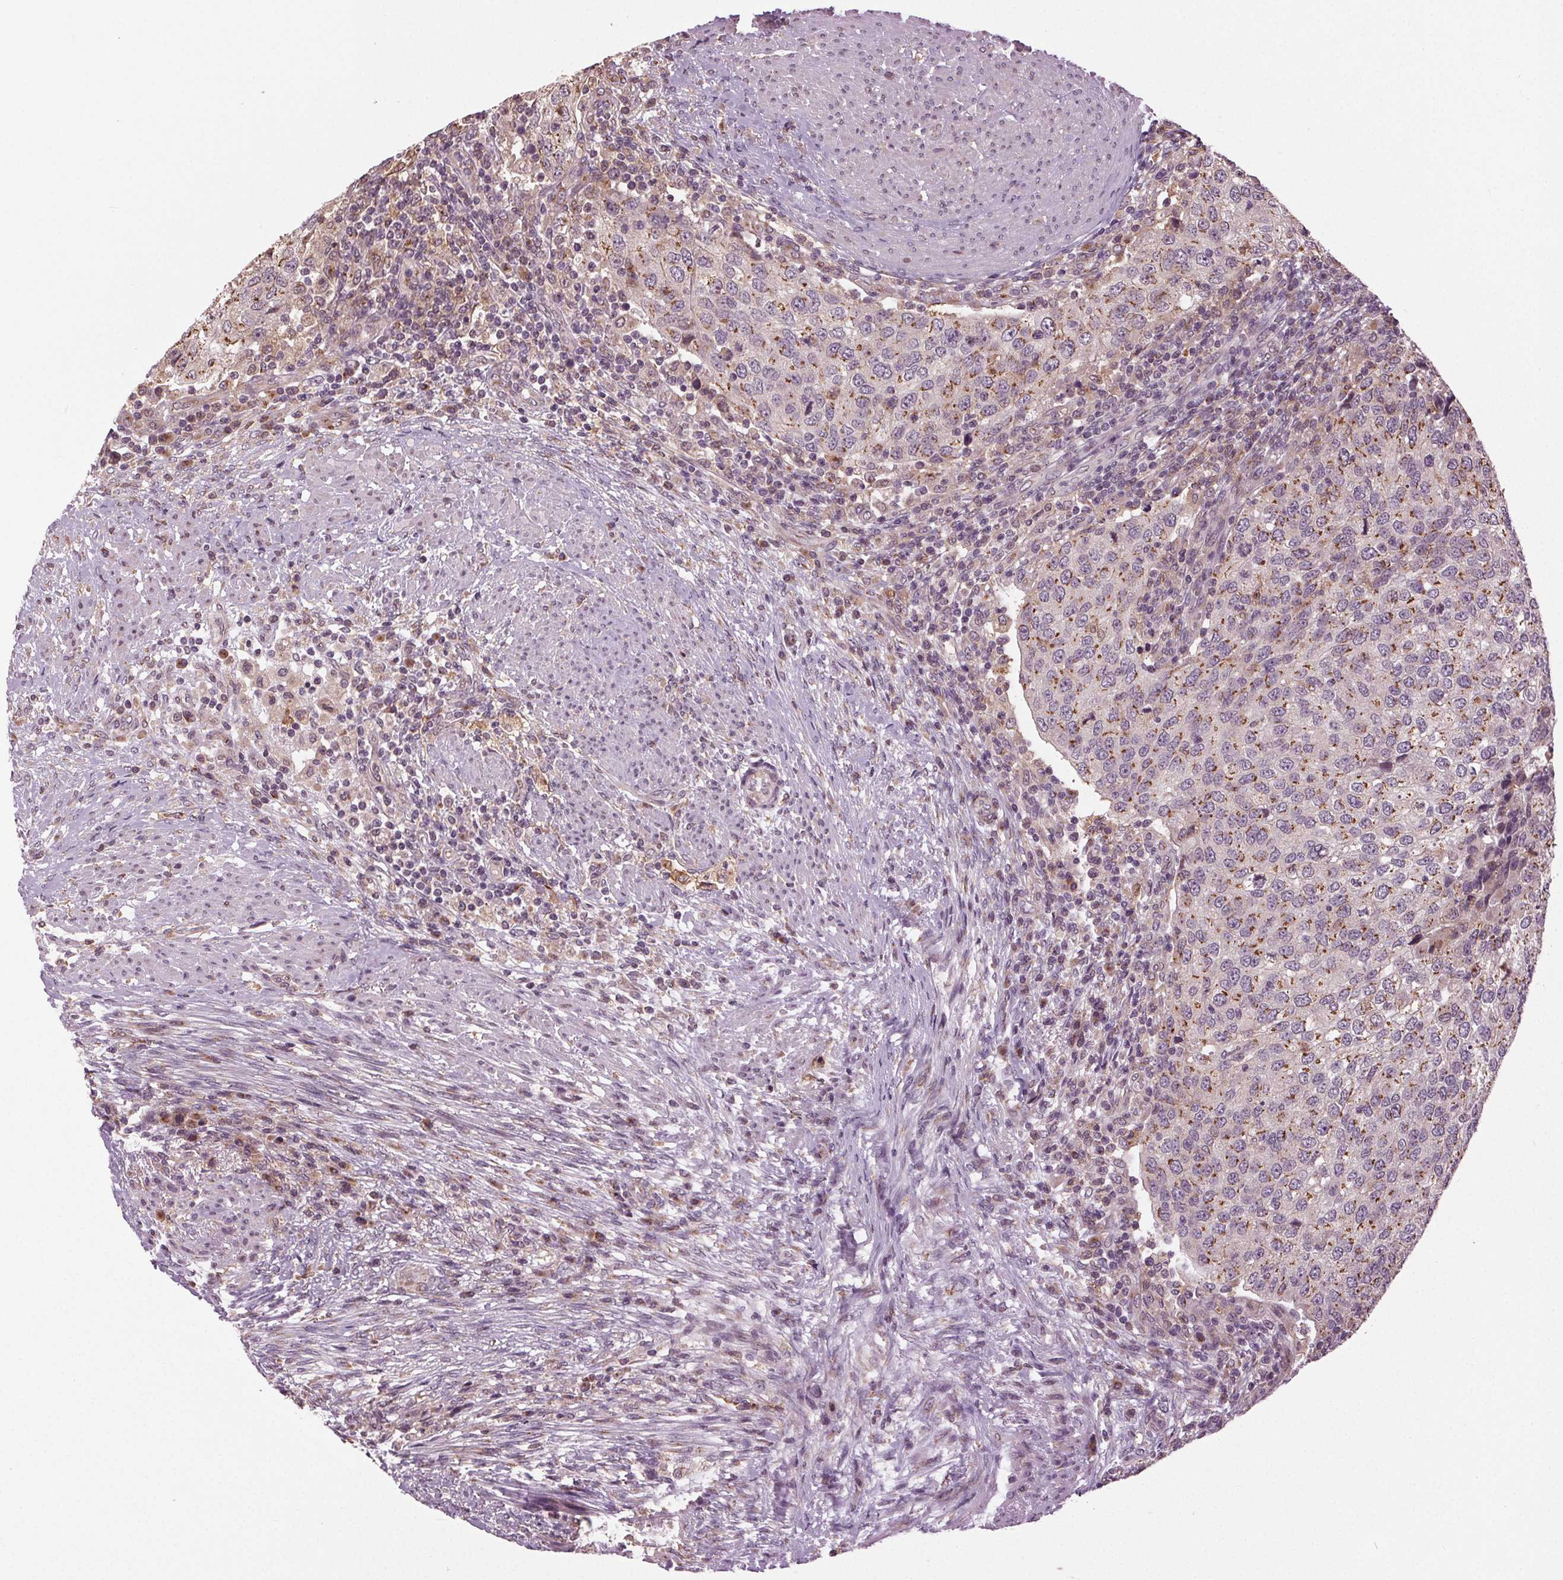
{"staining": {"intensity": "moderate", "quantity": "25%-75%", "location": "cytoplasmic/membranous"}, "tissue": "urothelial cancer", "cell_type": "Tumor cells", "image_type": "cancer", "snomed": [{"axis": "morphology", "description": "Urothelial carcinoma, High grade"}, {"axis": "topography", "description": "Urinary bladder"}], "caption": "Urothelial carcinoma (high-grade) was stained to show a protein in brown. There is medium levels of moderate cytoplasmic/membranous staining in about 25%-75% of tumor cells.", "gene": "BSDC1", "patient": {"sex": "female", "age": 78}}